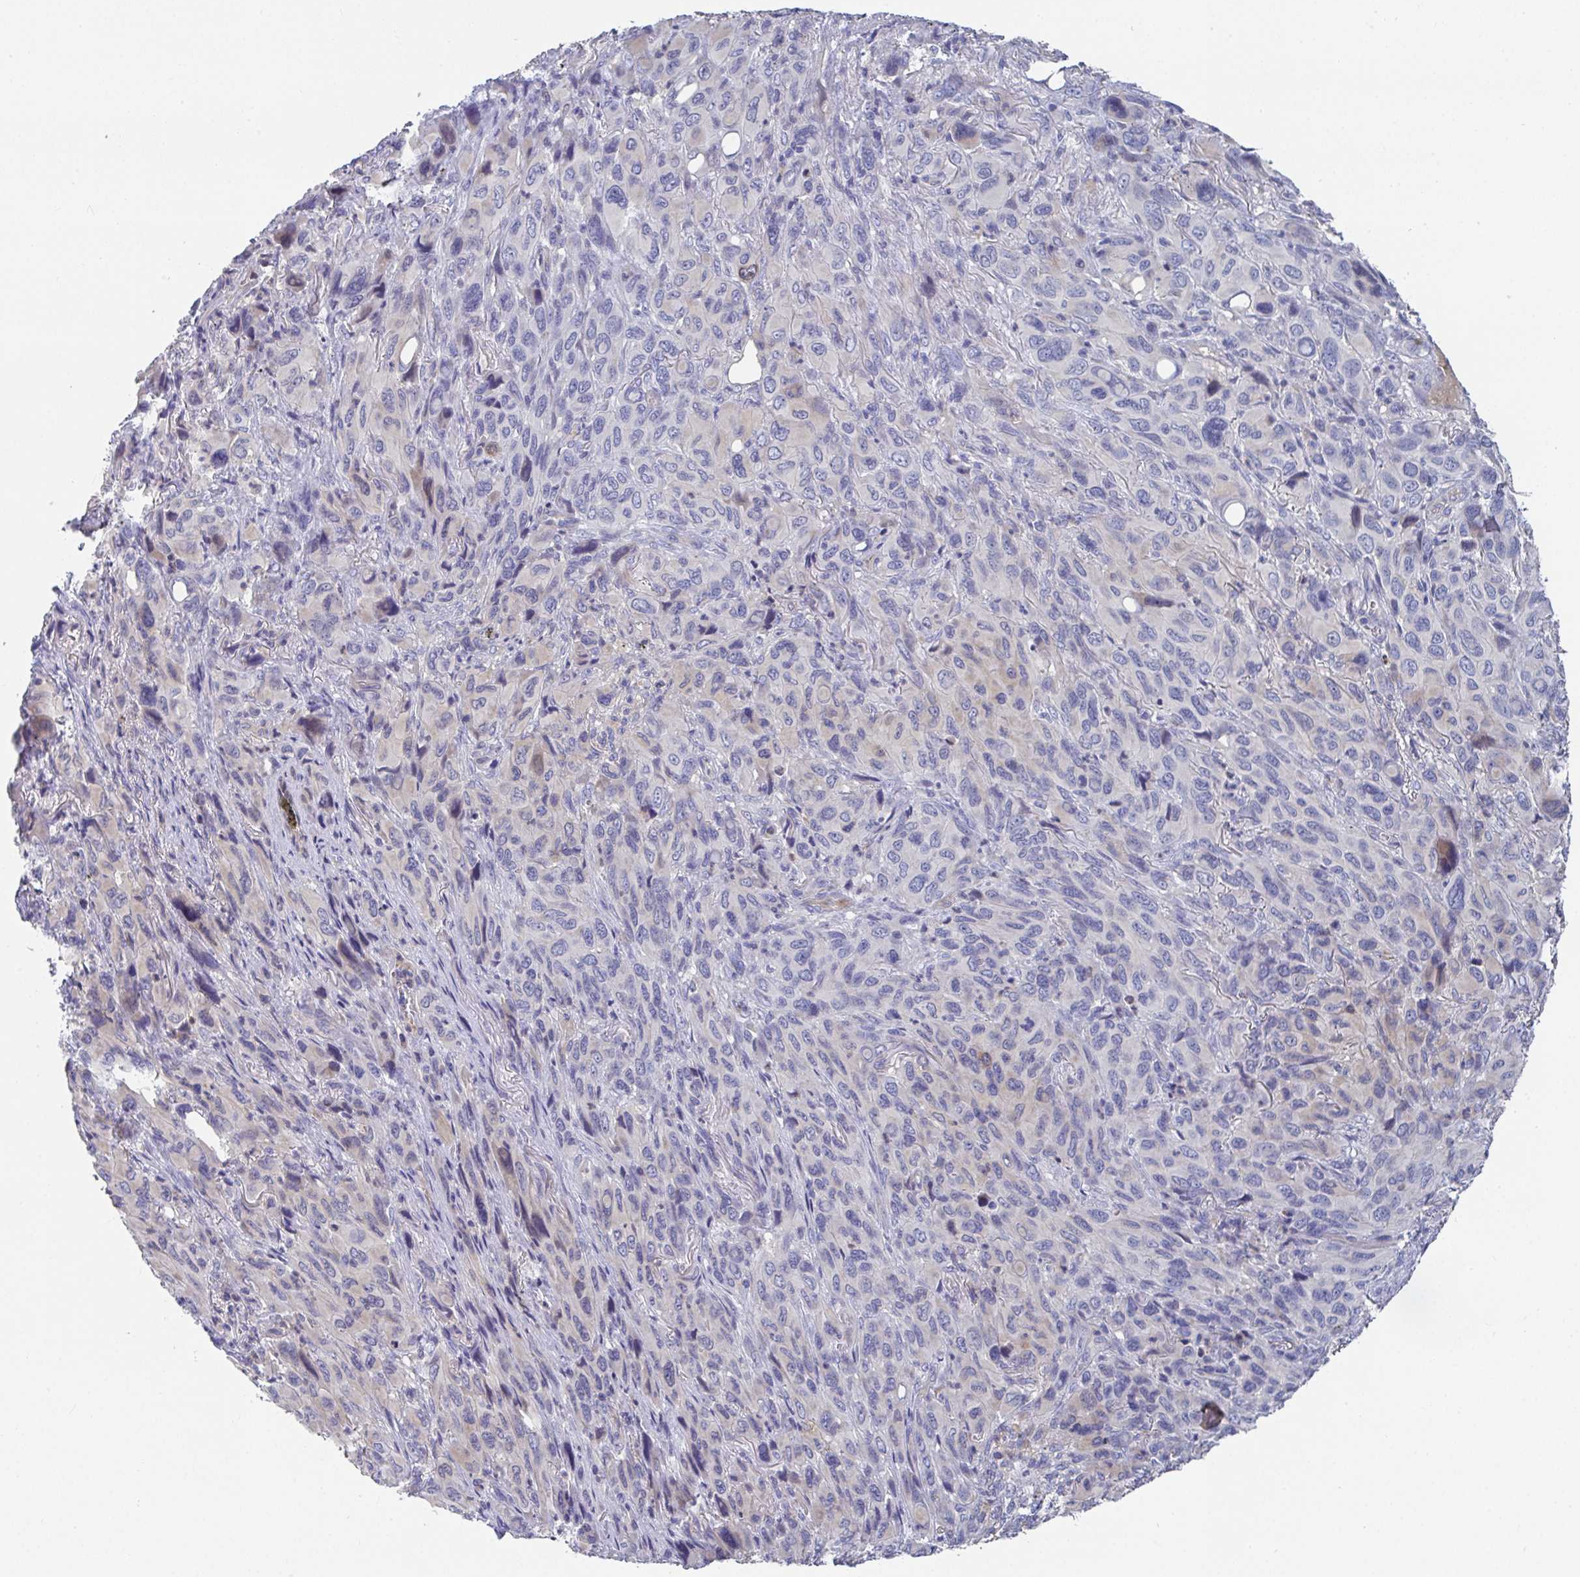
{"staining": {"intensity": "weak", "quantity": "<25%", "location": "cytoplasmic/membranous"}, "tissue": "melanoma", "cell_type": "Tumor cells", "image_type": "cancer", "snomed": [{"axis": "morphology", "description": "Malignant melanoma, Metastatic site"}, {"axis": "topography", "description": "Lung"}], "caption": "Immunohistochemistry micrograph of melanoma stained for a protein (brown), which demonstrates no expression in tumor cells. The staining was performed using DAB to visualize the protein expression in brown, while the nuclei were stained in blue with hematoxylin (Magnification: 20x).", "gene": "ANO5", "patient": {"sex": "male", "age": 48}}